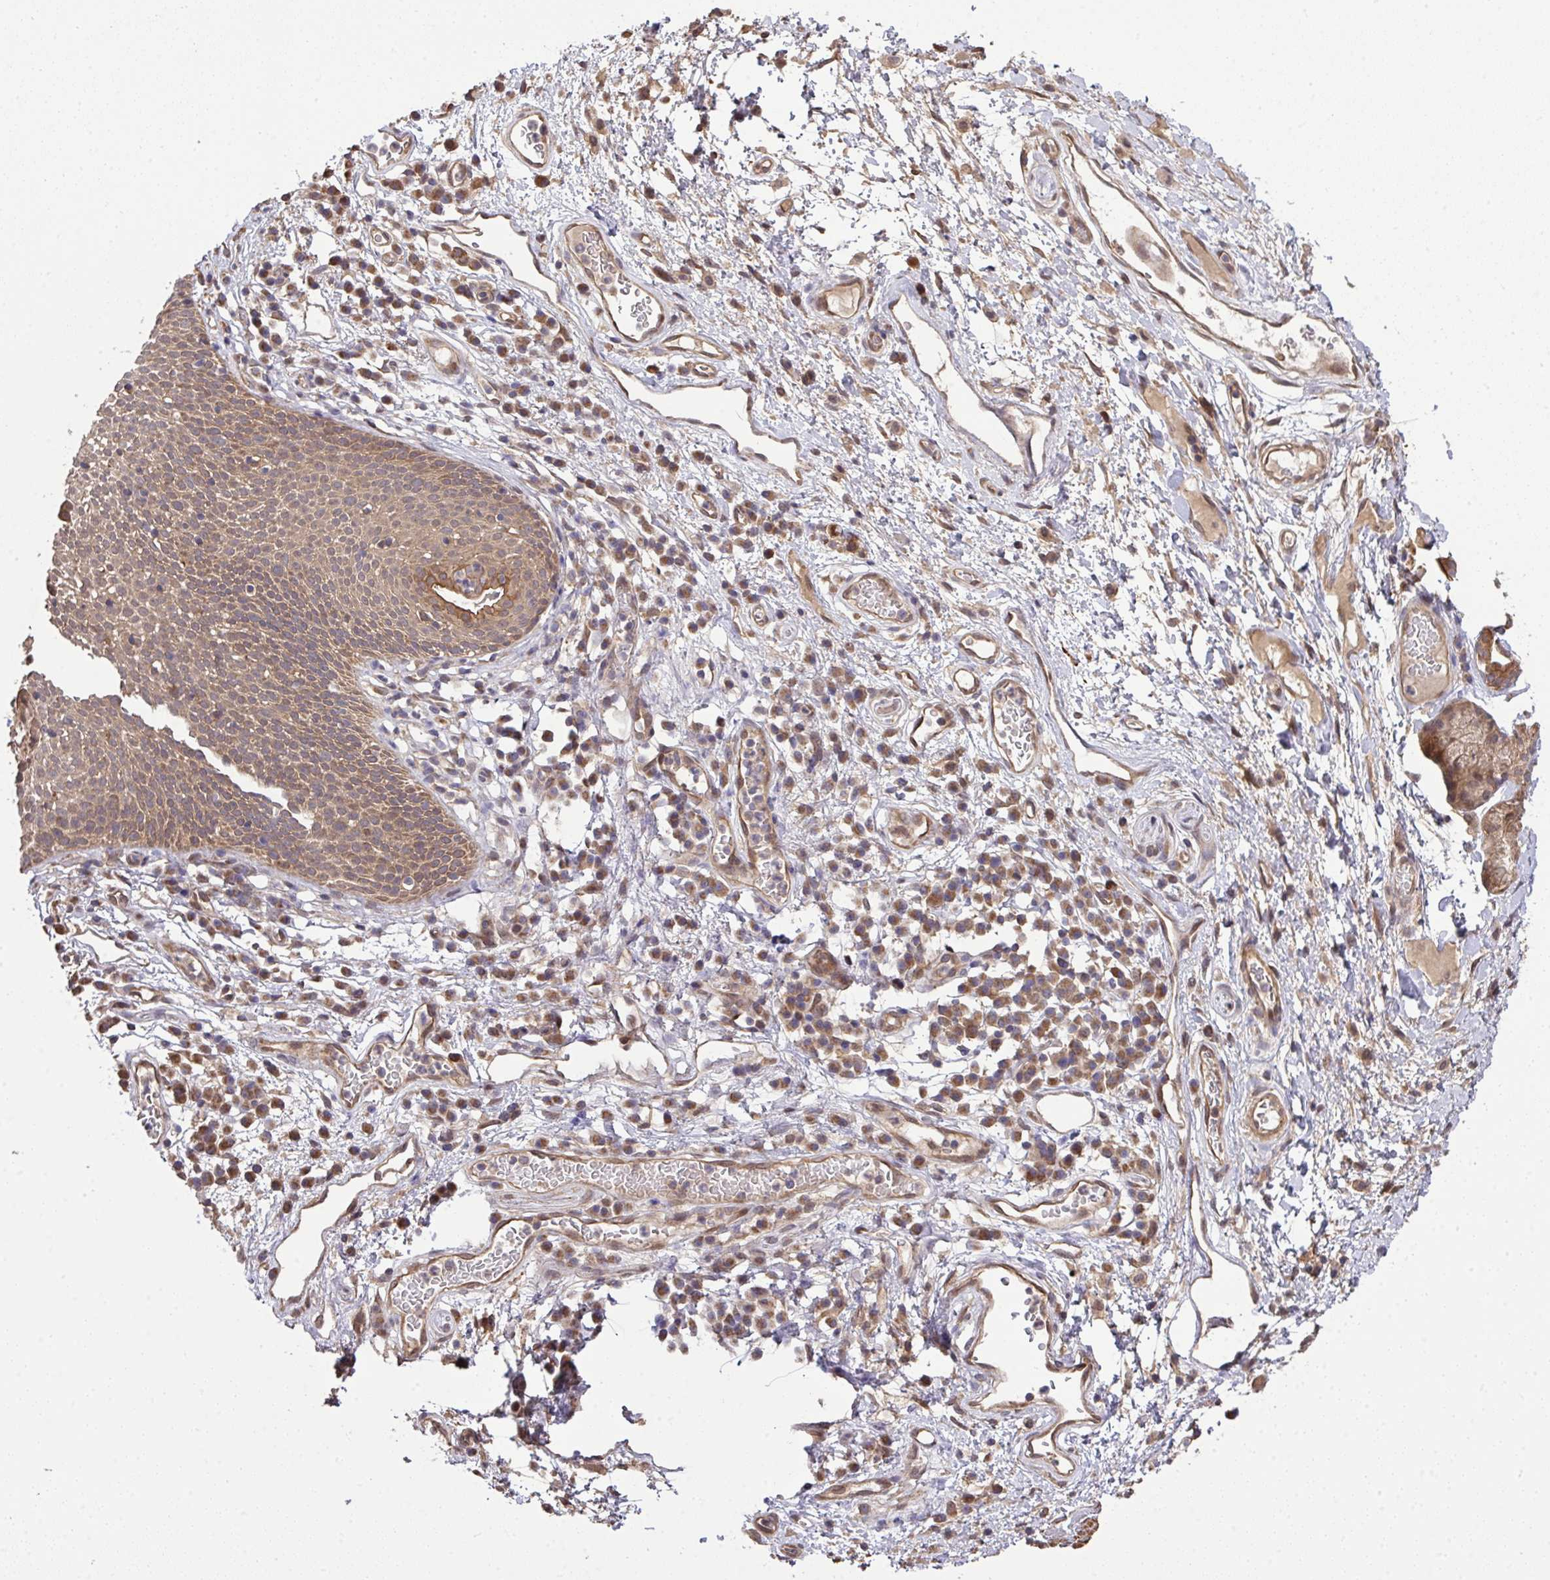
{"staining": {"intensity": "moderate", "quantity": ">75%", "location": "cytoplasmic/membranous"}, "tissue": "nasopharynx", "cell_type": "Respiratory epithelial cells", "image_type": "normal", "snomed": [{"axis": "morphology", "description": "Normal tissue, NOS"}, {"axis": "topography", "description": "Lymph node"}, {"axis": "topography", "description": "Cartilage tissue"}, {"axis": "topography", "description": "Nasopharynx"}], "caption": "Immunohistochemical staining of normal human nasopharynx shows medium levels of moderate cytoplasmic/membranous expression in about >75% of respiratory epithelial cells. (IHC, brightfield microscopy, high magnification).", "gene": "ARPIN", "patient": {"sex": "male", "age": 63}}